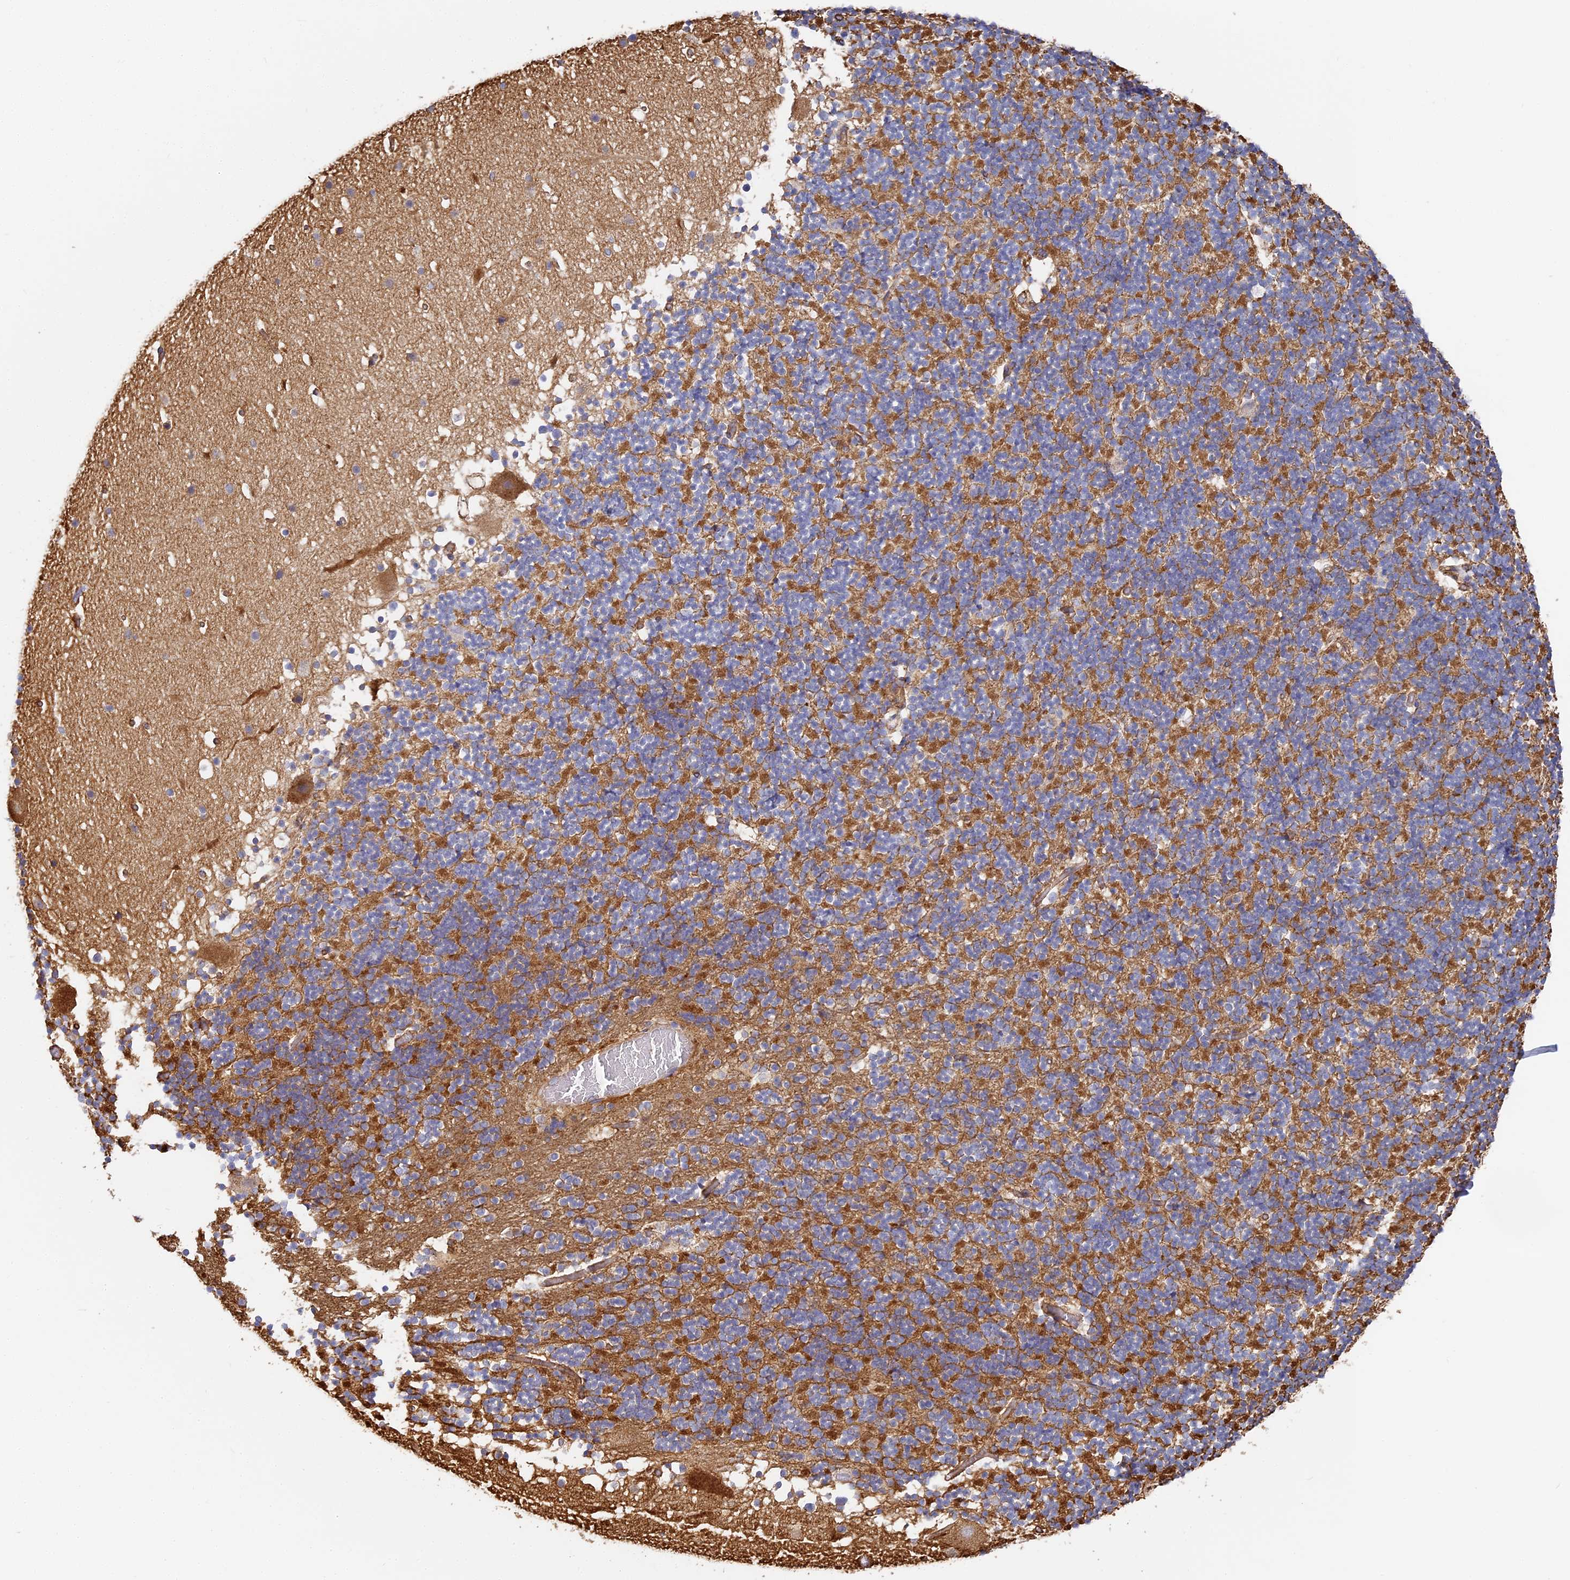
{"staining": {"intensity": "negative", "quantity": "none", "location": "none"}, "tissue": "cerebellum", "cell_type": "Cells in granular layer", "image_type": "normal", "snomed": [{"axis": "morphology", "description": "Normal tissue, NOS"}, {"axis": "topography", "description": "Cerebellum"}], "caption": "Immunohistochemistry (IHC) of normal cerebellum demonstrates no expression in cells in granular layer.", "gene": "CCDC30", "patient": {"sex": "male", "age": 57}}